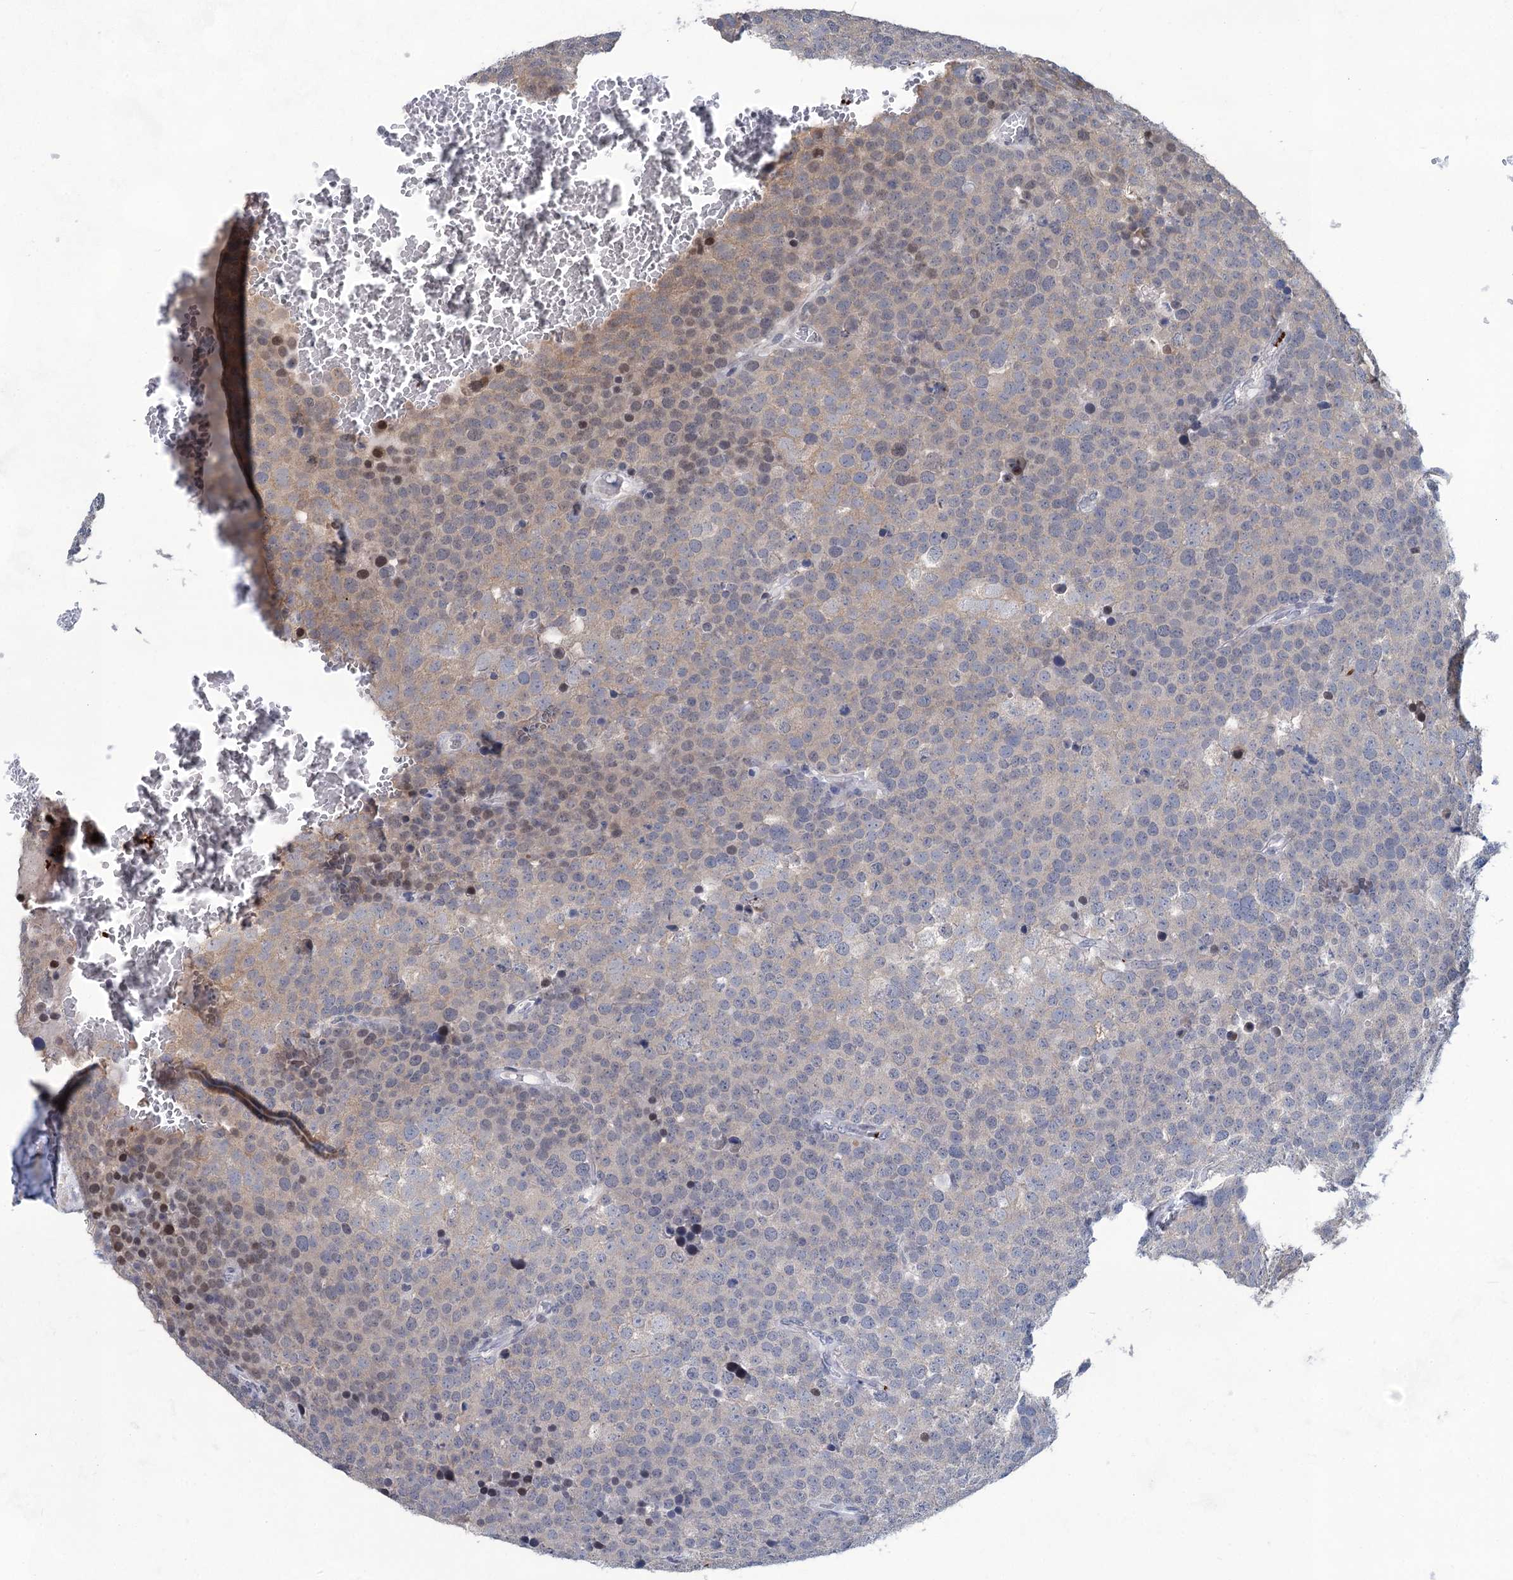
{"staining": {"intensity": "moderate", "quantity": "<25%", "location": "nuclear"}, "tissue": "testis cancer", "cell_type": "Tumor cells", "image_type": "cancer", "snomed": [{"axis": "morphology", "description": "Seminoma, NOS"}, {"axis": "topography", "description": "Testis"}], "caption": "Immunohistochemistry of human testis cancer shows low levels of moderate nuclear expression in about <25% of tumor cells. The protein is stained brown, and the nuclei are stained in blue (DAB (3,3'-diaminobenzidine) IHC with brightfield microscopy, high magnification).", "gene": "MON2", "patient": {"sex": "male", "age": 71}}